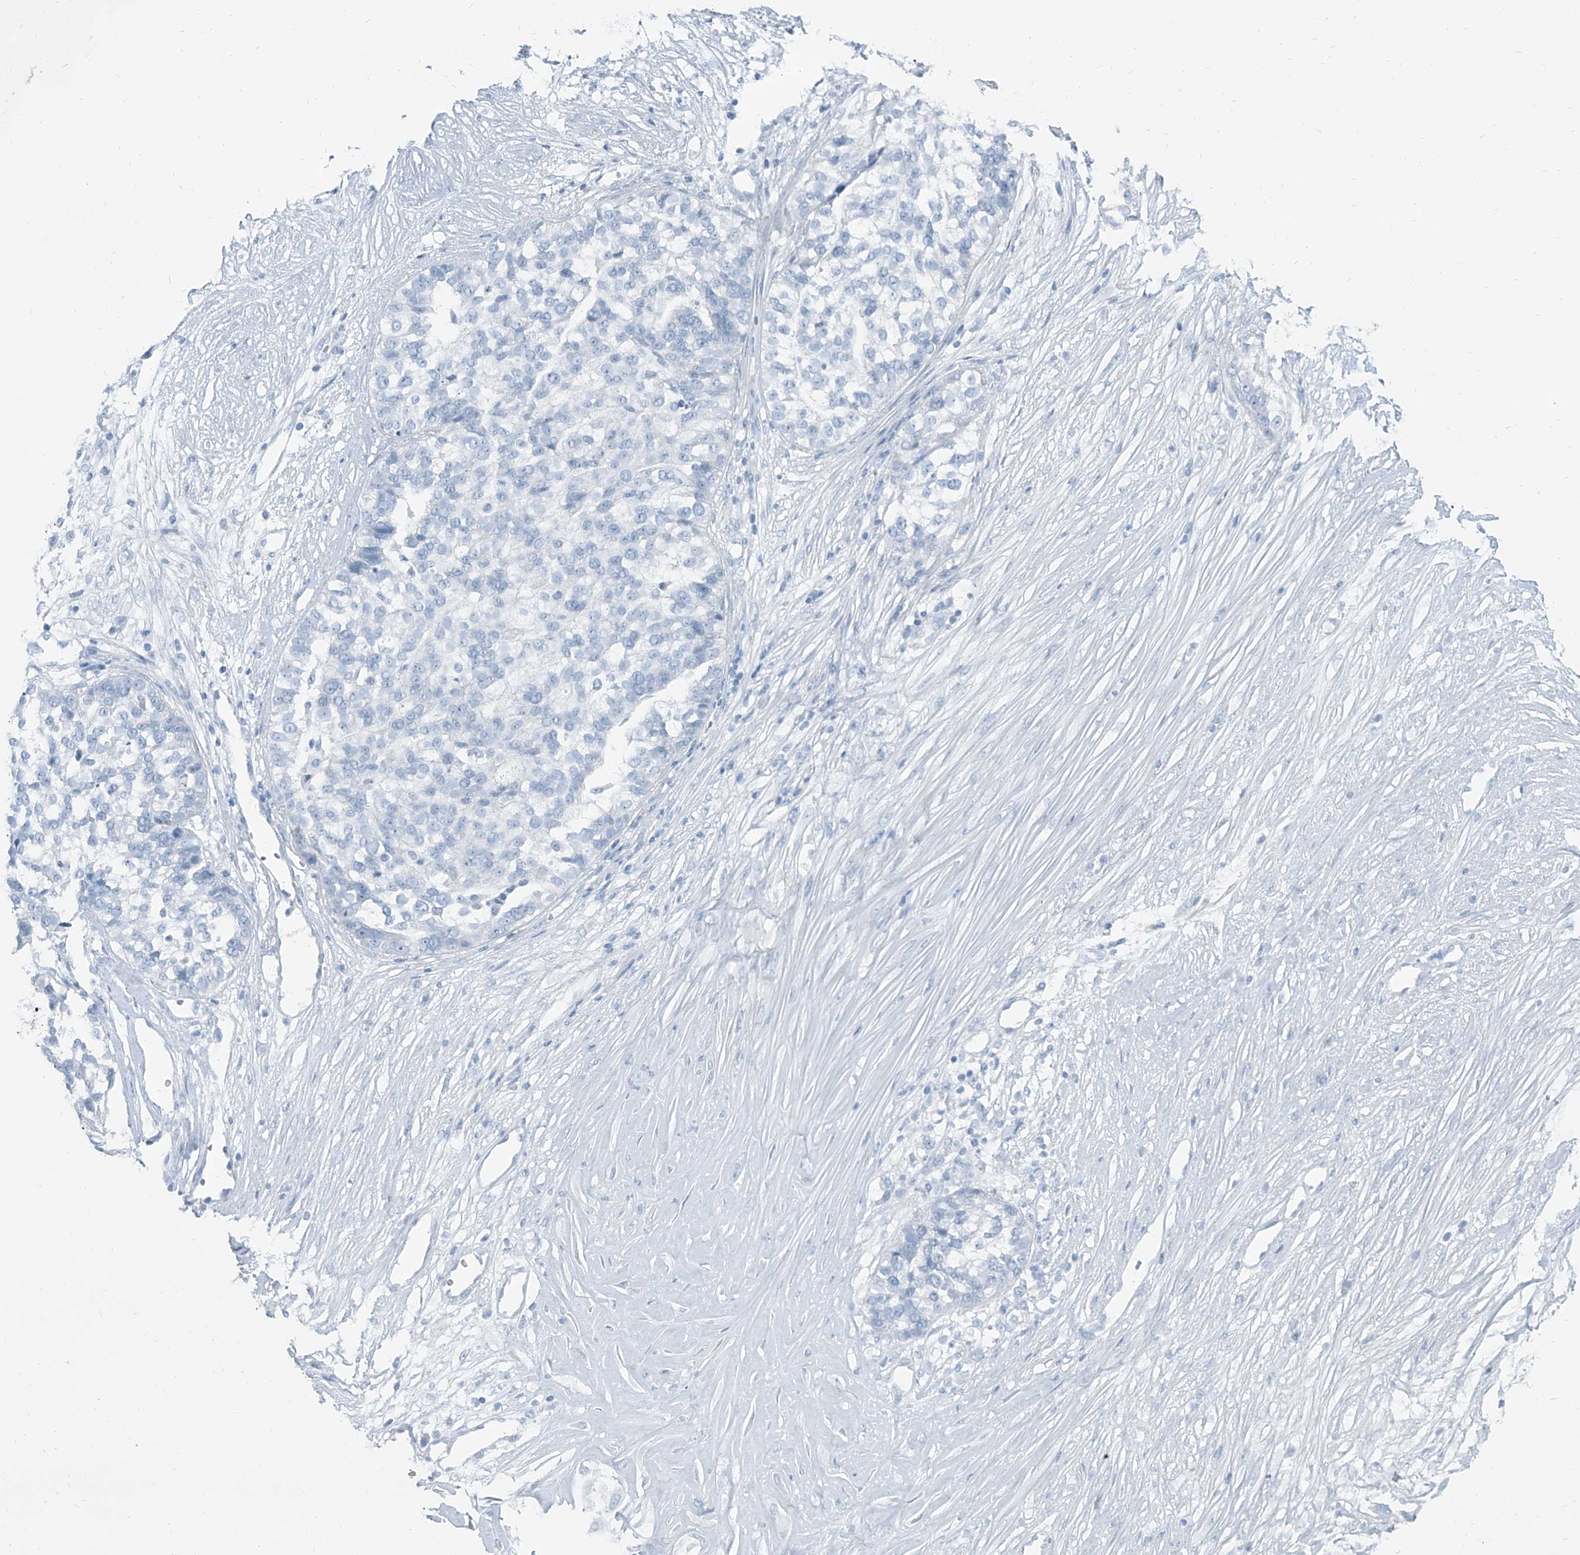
{"staining": {"intensity": "negative", "quantity": "none", "location": "none"}, "tissue": "ovarian cancer", "cell_type": "Tumor cells", "image_type": "cancer", "snomed": [{"axis": "morphology", "description": "Cystadenocarcinoma, serous, NOS"}, {"axis": "topography", "description": "Ovary"}], "caption": "Photomicrograph shows no significant protein positivity in tumor cells of ovarian serous cystadenocarcinoma.", "gene": "RGN", "patient": {"sex": "female", "age": 59}}